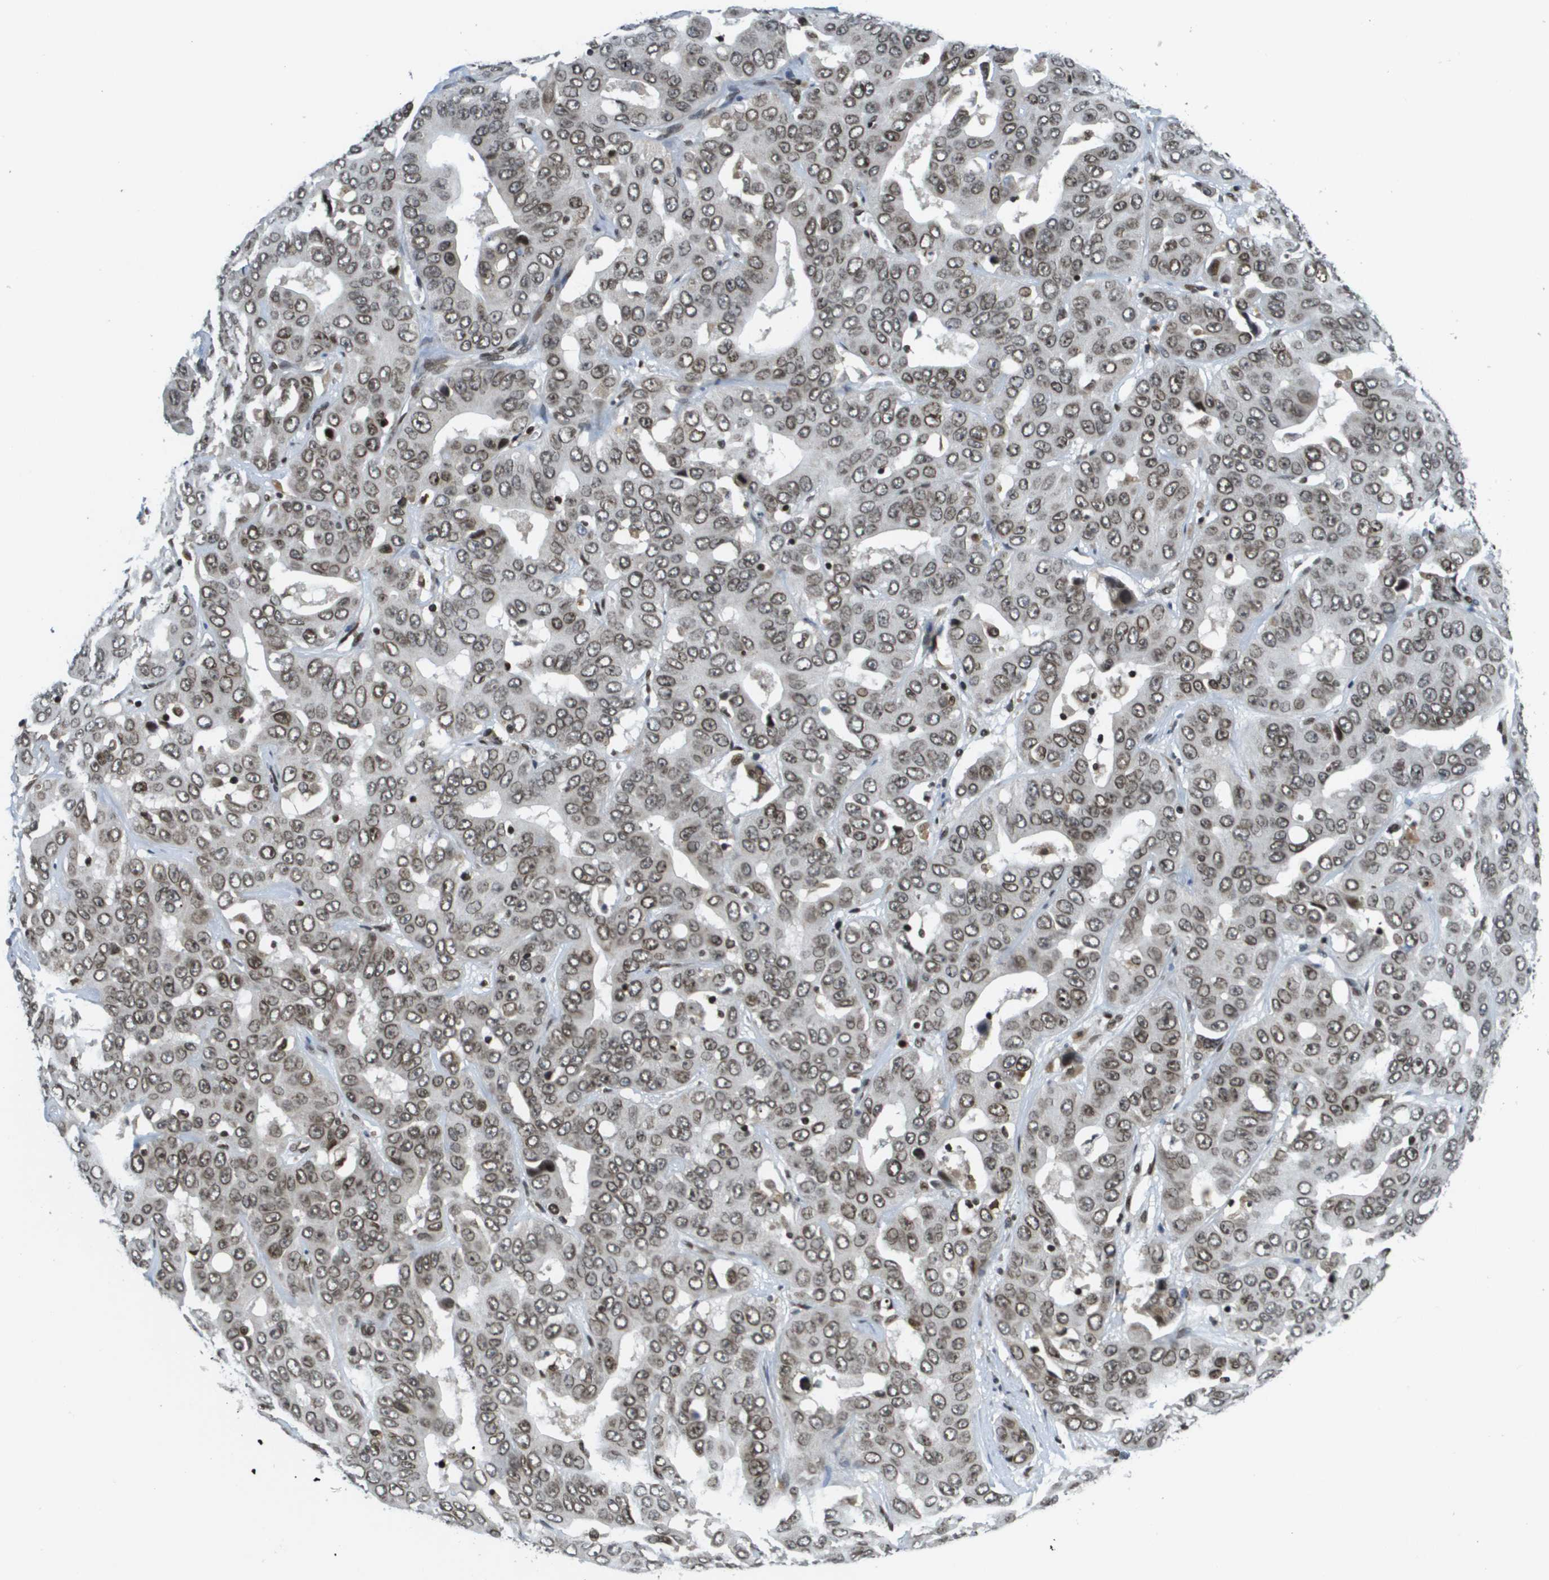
{"staining": {"intensity": "weak", "quantity": ">75%", "location": "nuclear"}, "tissue": "liver cancer", "cell_type": "Tumor cells", "image_type": "cancer", "snomed": [{"axis": "morphology", "description": "Cholangiocarcinoma"}, {"axis": "topography", "description": "Liver"}], "caption": "Human liver cancer (cholangiocarcinoma) stained with a brown dye demonstrates weak nuclear positive positivity in approximately >75% of tumor cells.", "gene": "RECQL4", "patient": {"sex": "female", "age": 52}}